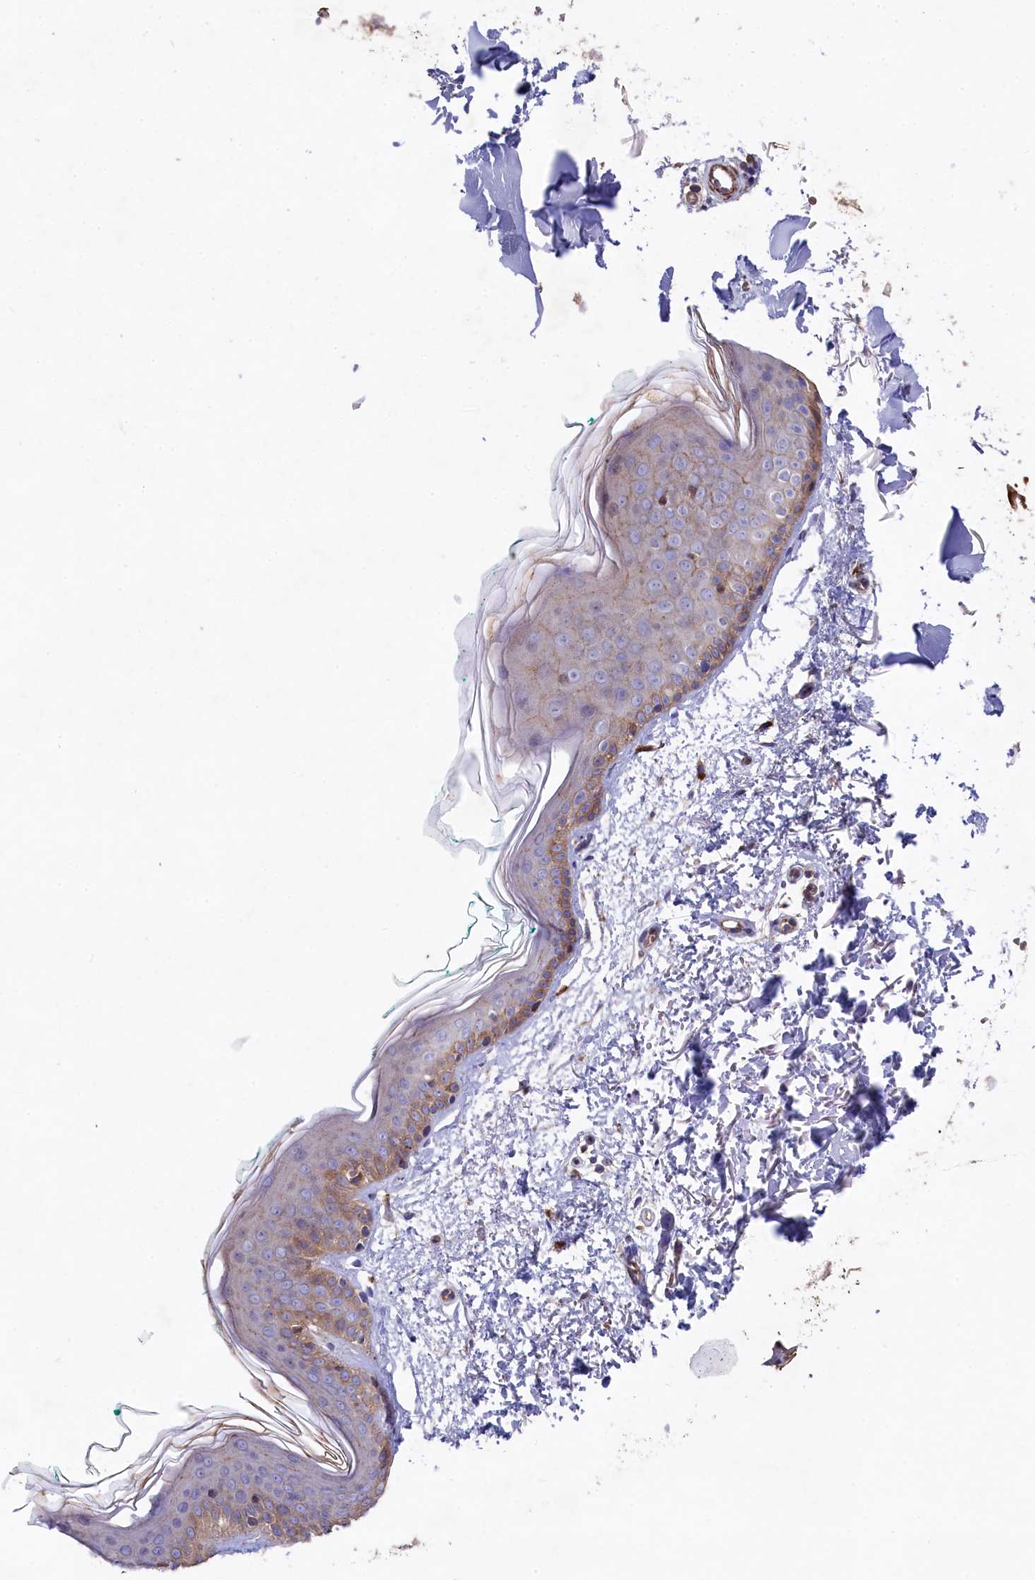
{"staining": {"intensity": "negative", "quantity": "none", "location": "none"}, "tissue": "skin", "cell_type": "Fibroblasts", "image_type": "normal", "snomed": [{"axis": "morphology", "description": "Normal tissue, NOS"}, {"axis": "topography", "description": "Skin"}], "caption": "DAB immunohistochemical staining of benign skin shows no significant staining in fibroblasts.", "gene": "RAPSN", "patient": {"sex": "male", "age": 66}}